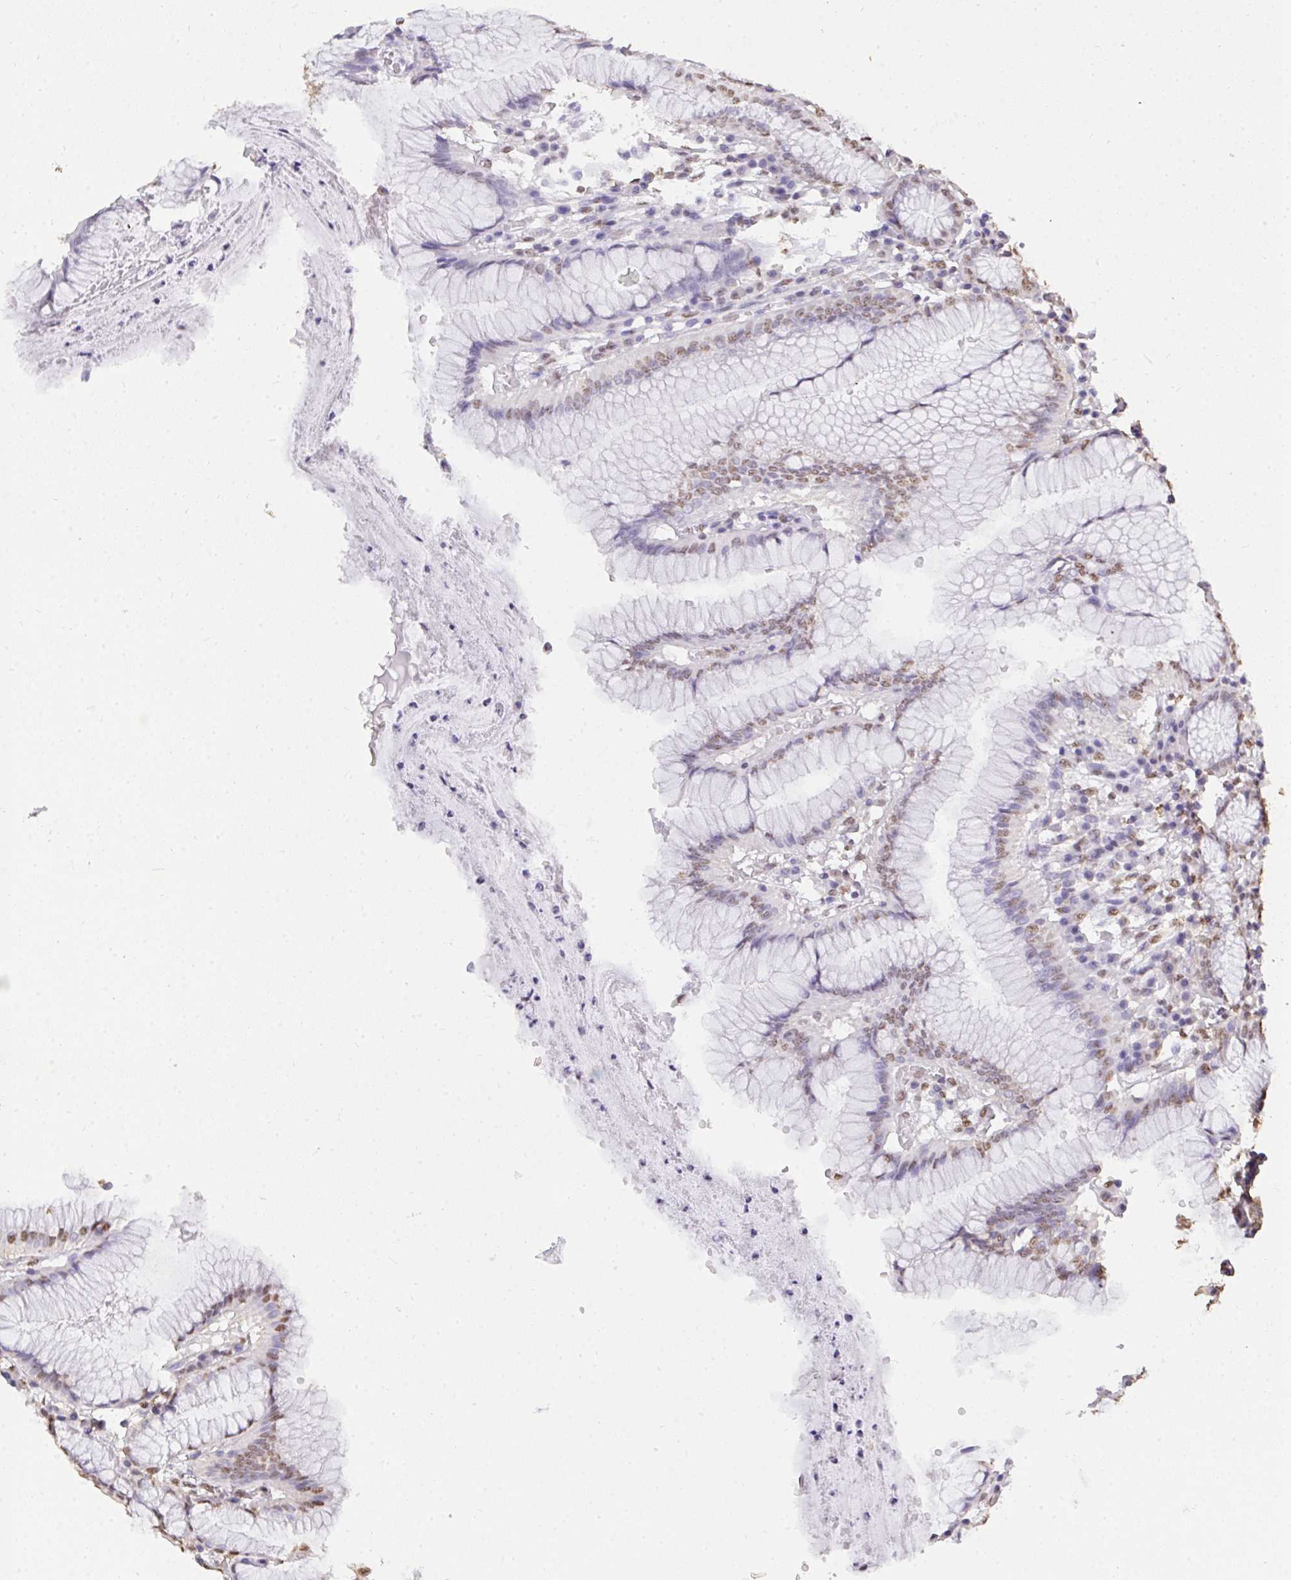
{"staining": {"intensity": "moderate", "quantity": "25%-75%", "location": "nuclear"}, "tissue": "stomach", "cell_type": "Glandular cells", "image_type": "normal", "snomed": [{"axis": "morphology", "description": "Normal tissue, NOS"}, {"axis": "topography", "description": "Stomach"}], "caption": "About 25%-75% of glandular cells in unremarkable stomach reveal moderate nuclear protein expression as visualized by brown immunohistochemical staining.", "gene": "SEMA6B", "patient": {"sex": "male", "age": 55}}